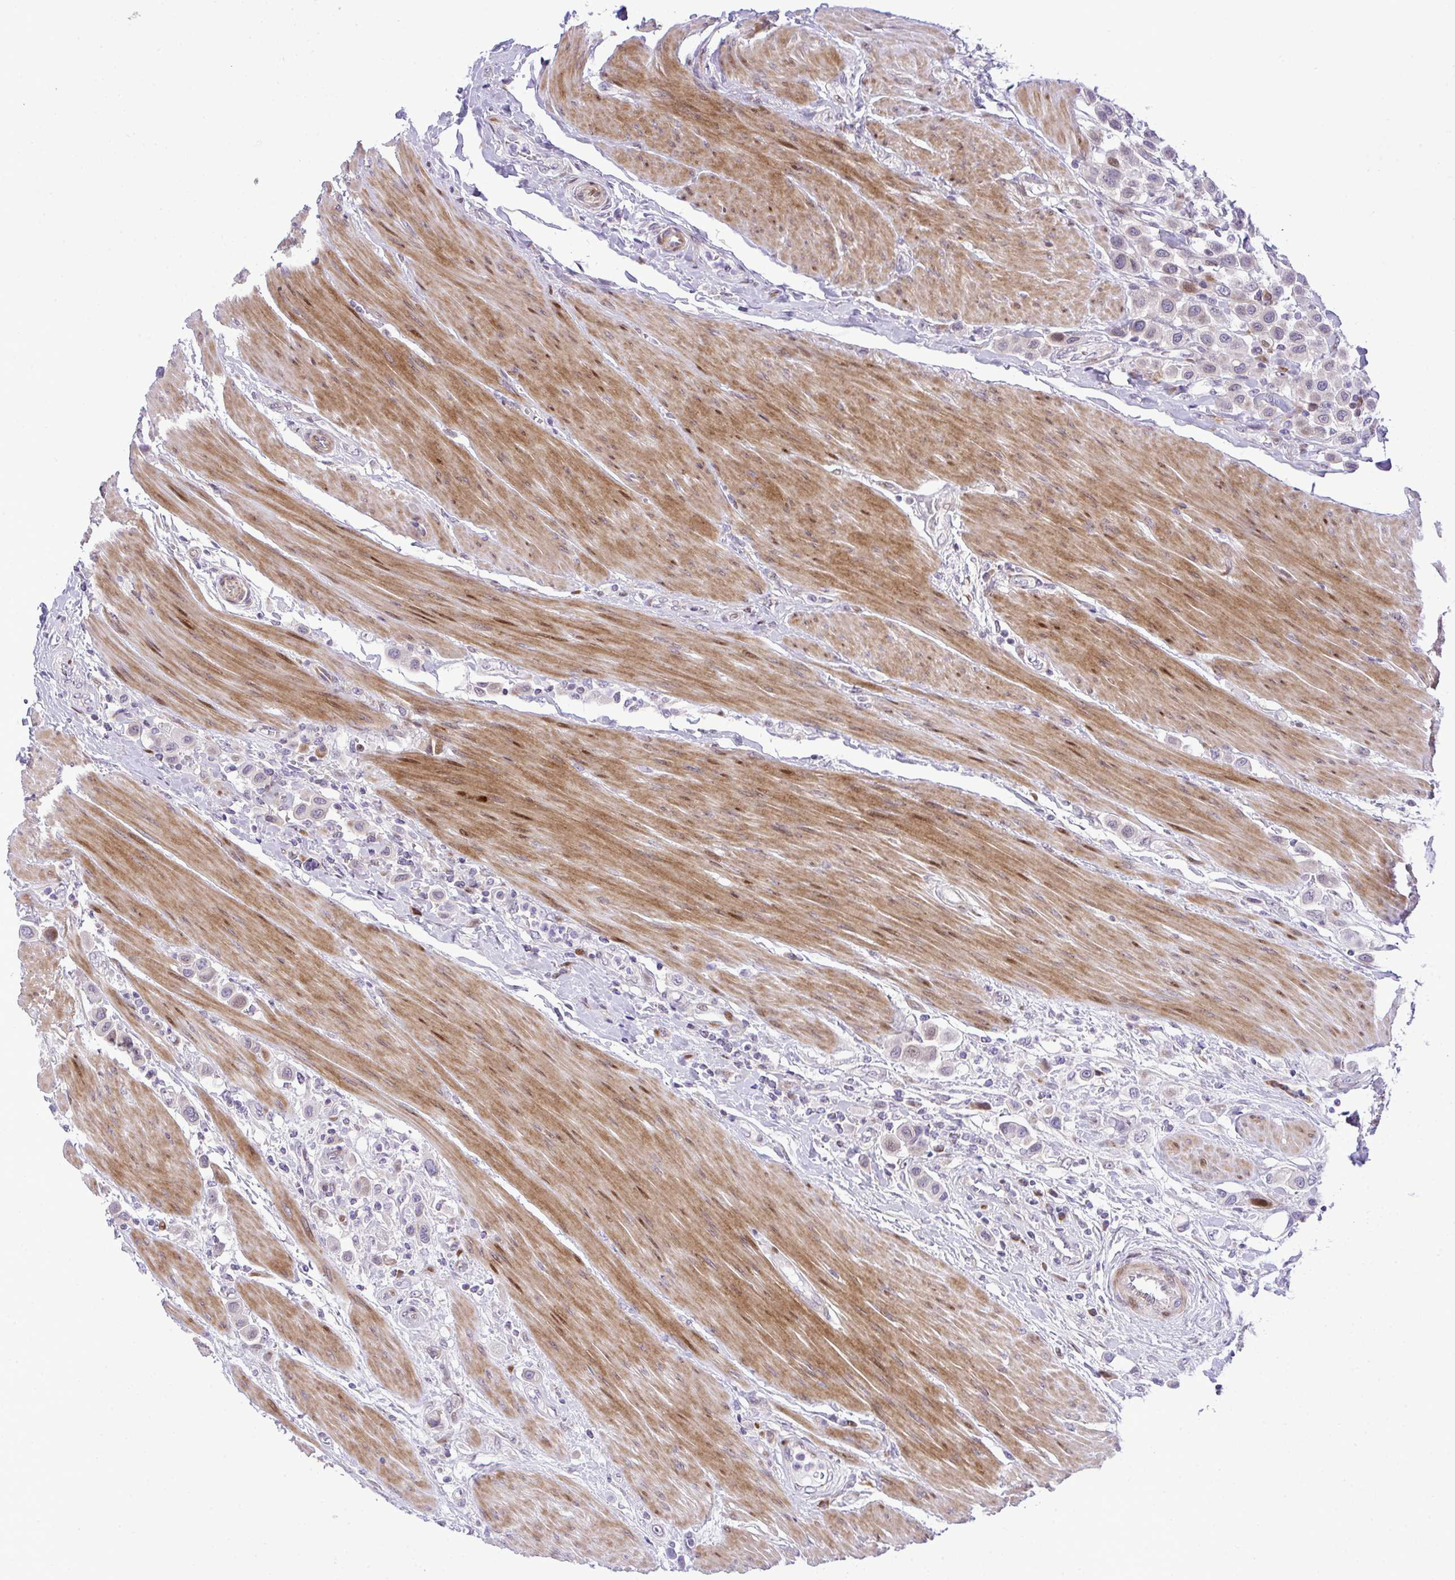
{"staining": {"intensity": "negative", "quantity": "none", "location": "none"}, "tissue": "urothelial cancer", "cell_type": "Tumor cells", "image_type": "cancer", "snomed": [{"axis": "morphology", "description": "Urothelial carcinoma, High grade"}, {"axis": "topography", "description": "Urinary bladder"}], "caption": "Protein analysis of urothelial carcinoma (high-grade) displays no significant staining in tumor cells.", "gene": "CASTOR2", "patient": {"sex": "male", "age": 50}}